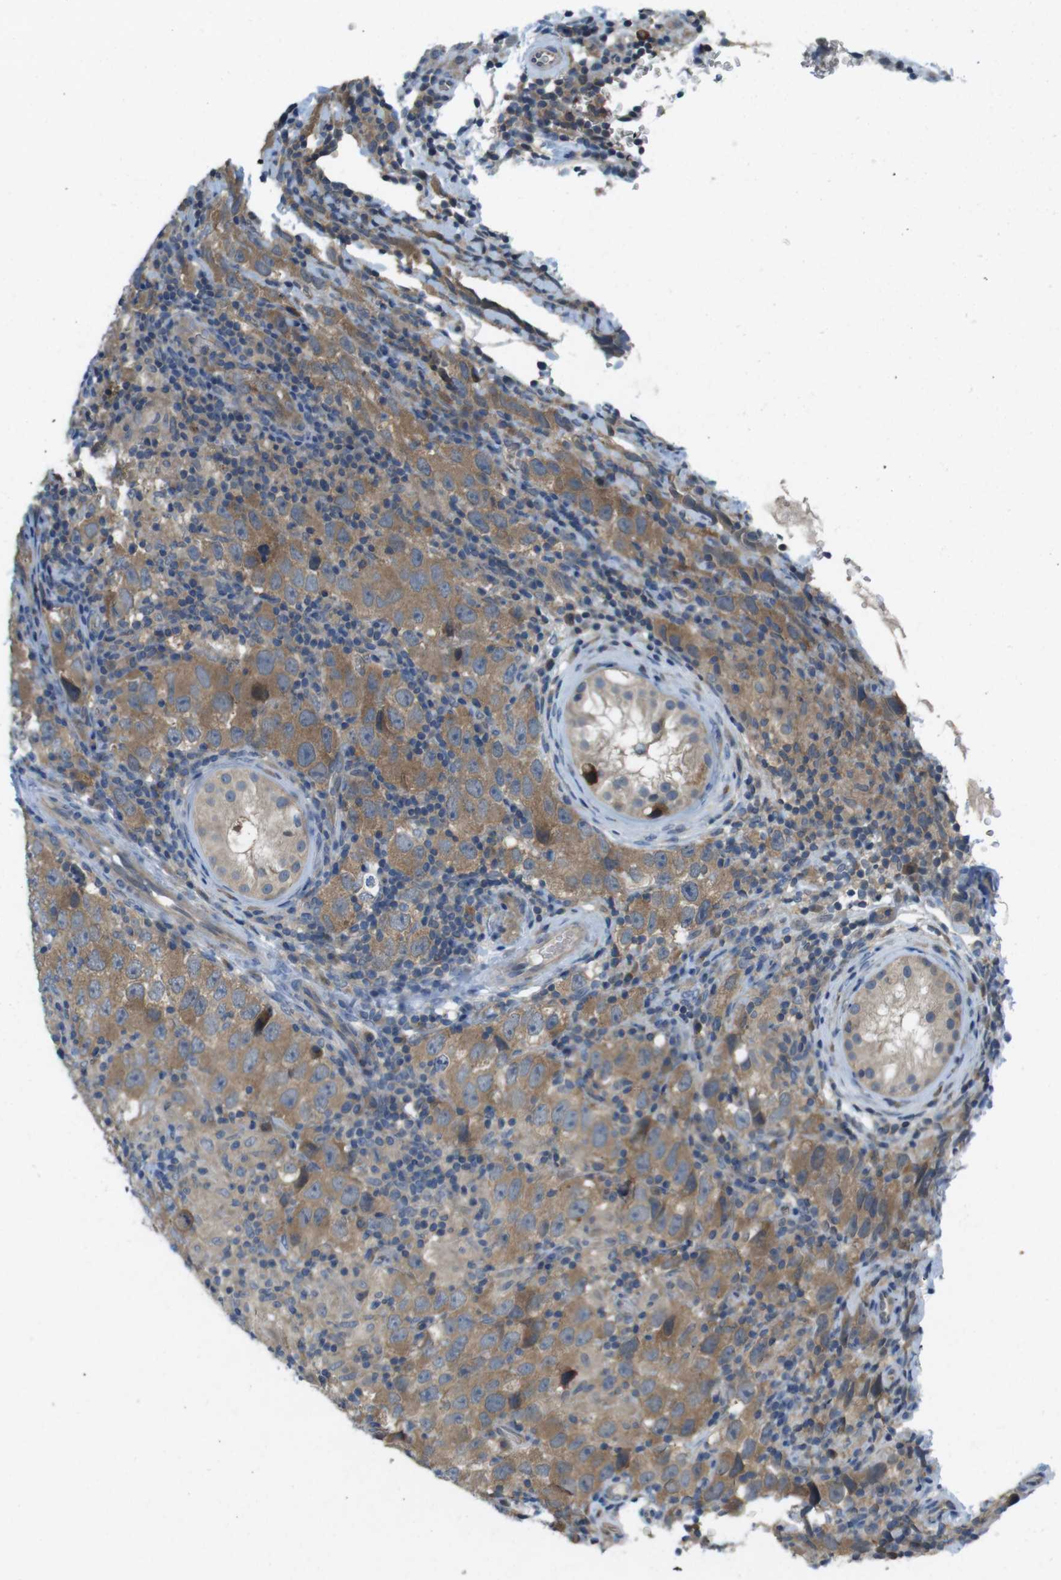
{"staining": {"intensity": "moderate", "quantity": ">75%", "location": "cytoplasmic/membranous"}, "tissue": "testis cancer", "cell_type": "Tumor cells", "image_type": "cancer", "snomed": [{"axis": "morphology", "description": "Carcinoma, Embryonal, NOS"}, {"axis": "topography", "description": "Testis"}], "caption": "Immunohistochemical staining of testis cancer shows medium levels of moderate cytoplasmic/membranous positivity in about >75% of tumor cells. The protein is shown in brown color, while the nuclei are stained blue.", "gene": "SUGT1", "patient": {"sex": "male", "age": 21}}